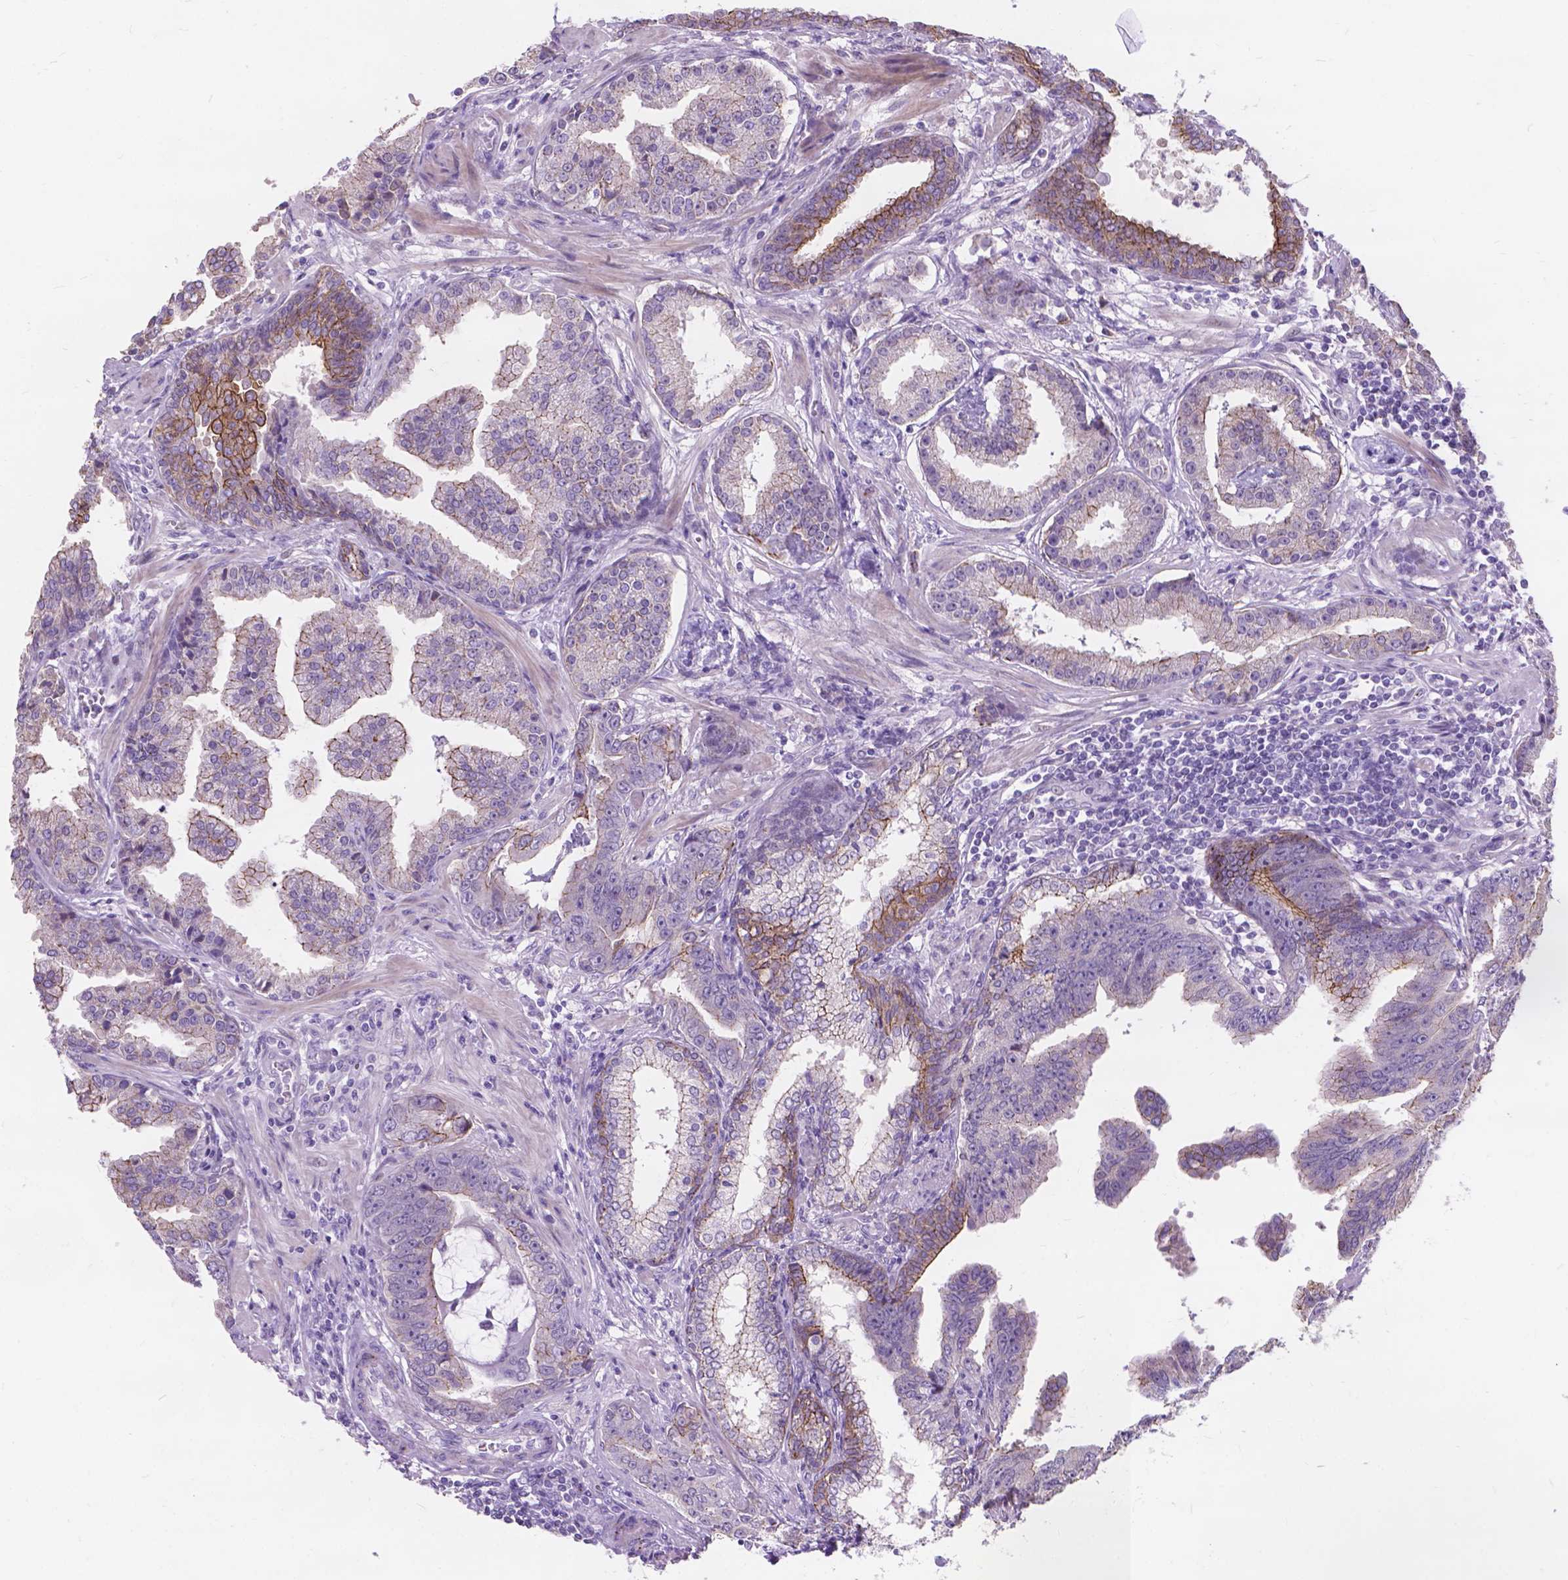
{"staining": {"intensity": "moderate", "quantity": "<25%", "location": "cytoplasmic/membranous"}, "tissue": "prostate cancer", "cell_type": "Tumor cells", "image_type": "cancer", "snomed": [{"axis": "morphology", "description": "Adenocarcinoma, NOS"}, {"axis": "topography", "description": "Prostate"}], "caption": "DAB immunohistochemical staining of prostate cancer (adenocarcinoma) reveals moderate cytoplasmic/membranous protein expression in about <25% of tumor cells.", "gene": "MYH14", "patient": {"sex": "male", "age": 64}}